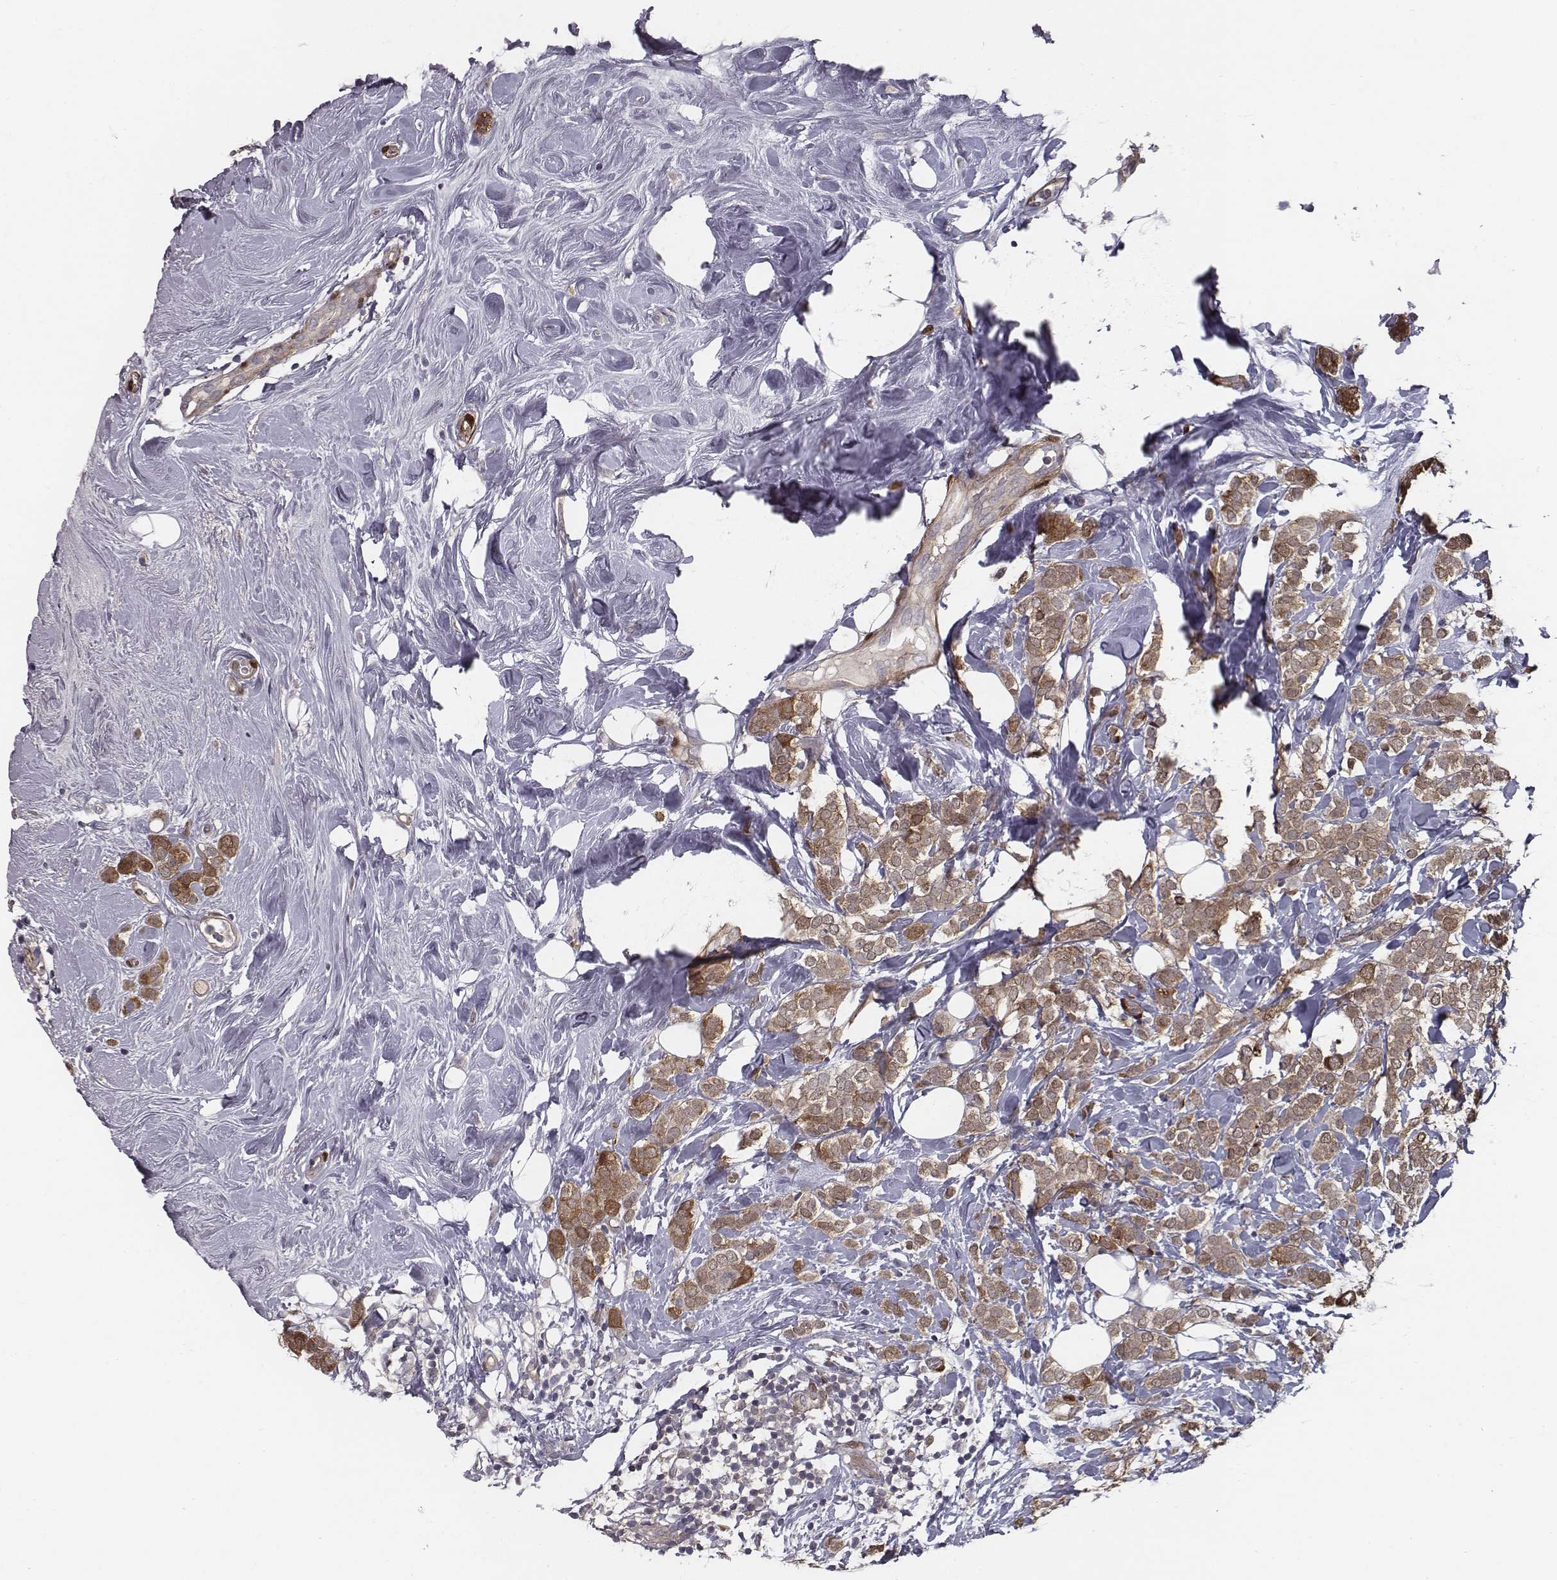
{"staining": {"intensity": "moderate", "quantity": ">75%", "location": "cytoplasmic/membranous"}, "tissue": "breast cancer", "cell_type": "Tumor cells", "image_type": "cancer", "snomed": [{"axis": "morphology", "description": "Lobular carcinoma"}, {"axis": "topography", "description": "Breast"}], "caption": "Immunohistochemical staining of human breast cancer demonstrates medium levels of moderate cytoplasmic/membranous staining in approximately >75% of tumor cells.", "gene": "ISYNA1", "patient": {"sex": "female", "age": 49}}